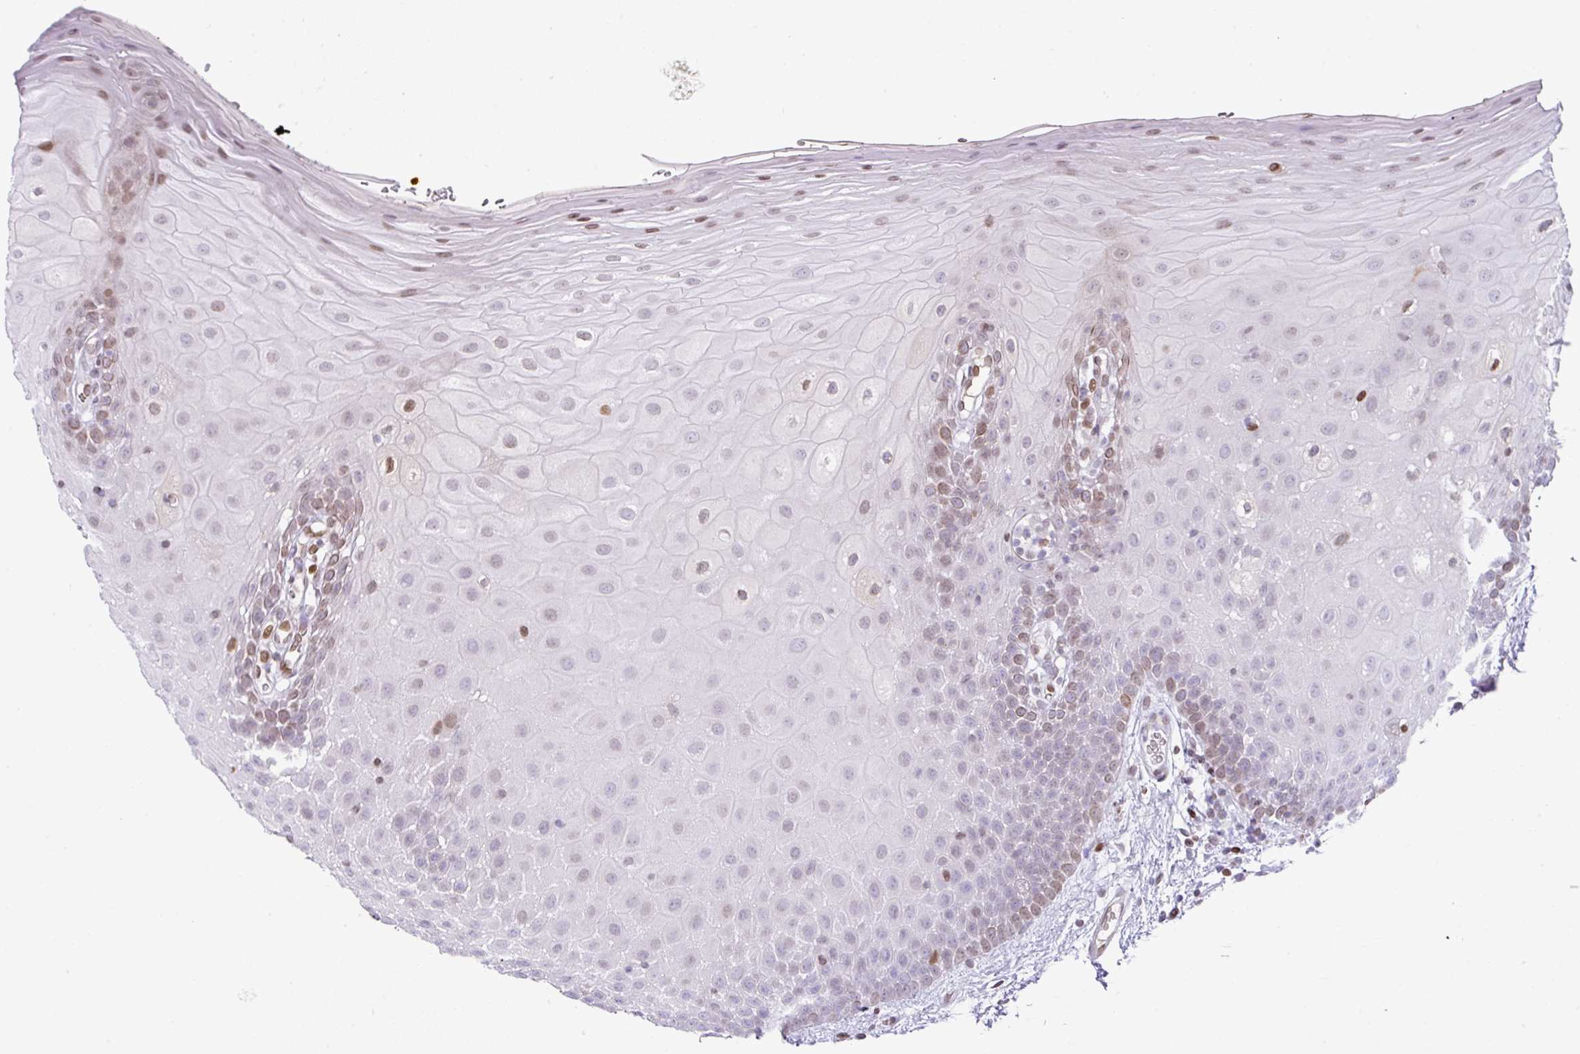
{"staining": {"intensity": "moderate", "quantity": "25%-75%", "location": "nuclear"}, "tissue": "oral mucosa", "cell_type": "Squamous epithelial cells", "image_type": "normal", "snomed": [{"axis": "morphology", "description": "Normal tissue, NOS"}, {"axis": "morphology", "description": "Squamous cell carcinoma, NOS"}, {"axis": "topography", "description": "Oral tissue"}, {"axis": "topography", "description": "Tounge, NOS"}, {"axis": "topography", "description": "Head-Neck"}], "caption": "A medium amount of moderate nuclear positivity is present in approximately 25%-75% of squamous epithelial cells in normal oral mucosa.", "gene": "PLK1", "patient": {"sex": "male", "age": 76}}